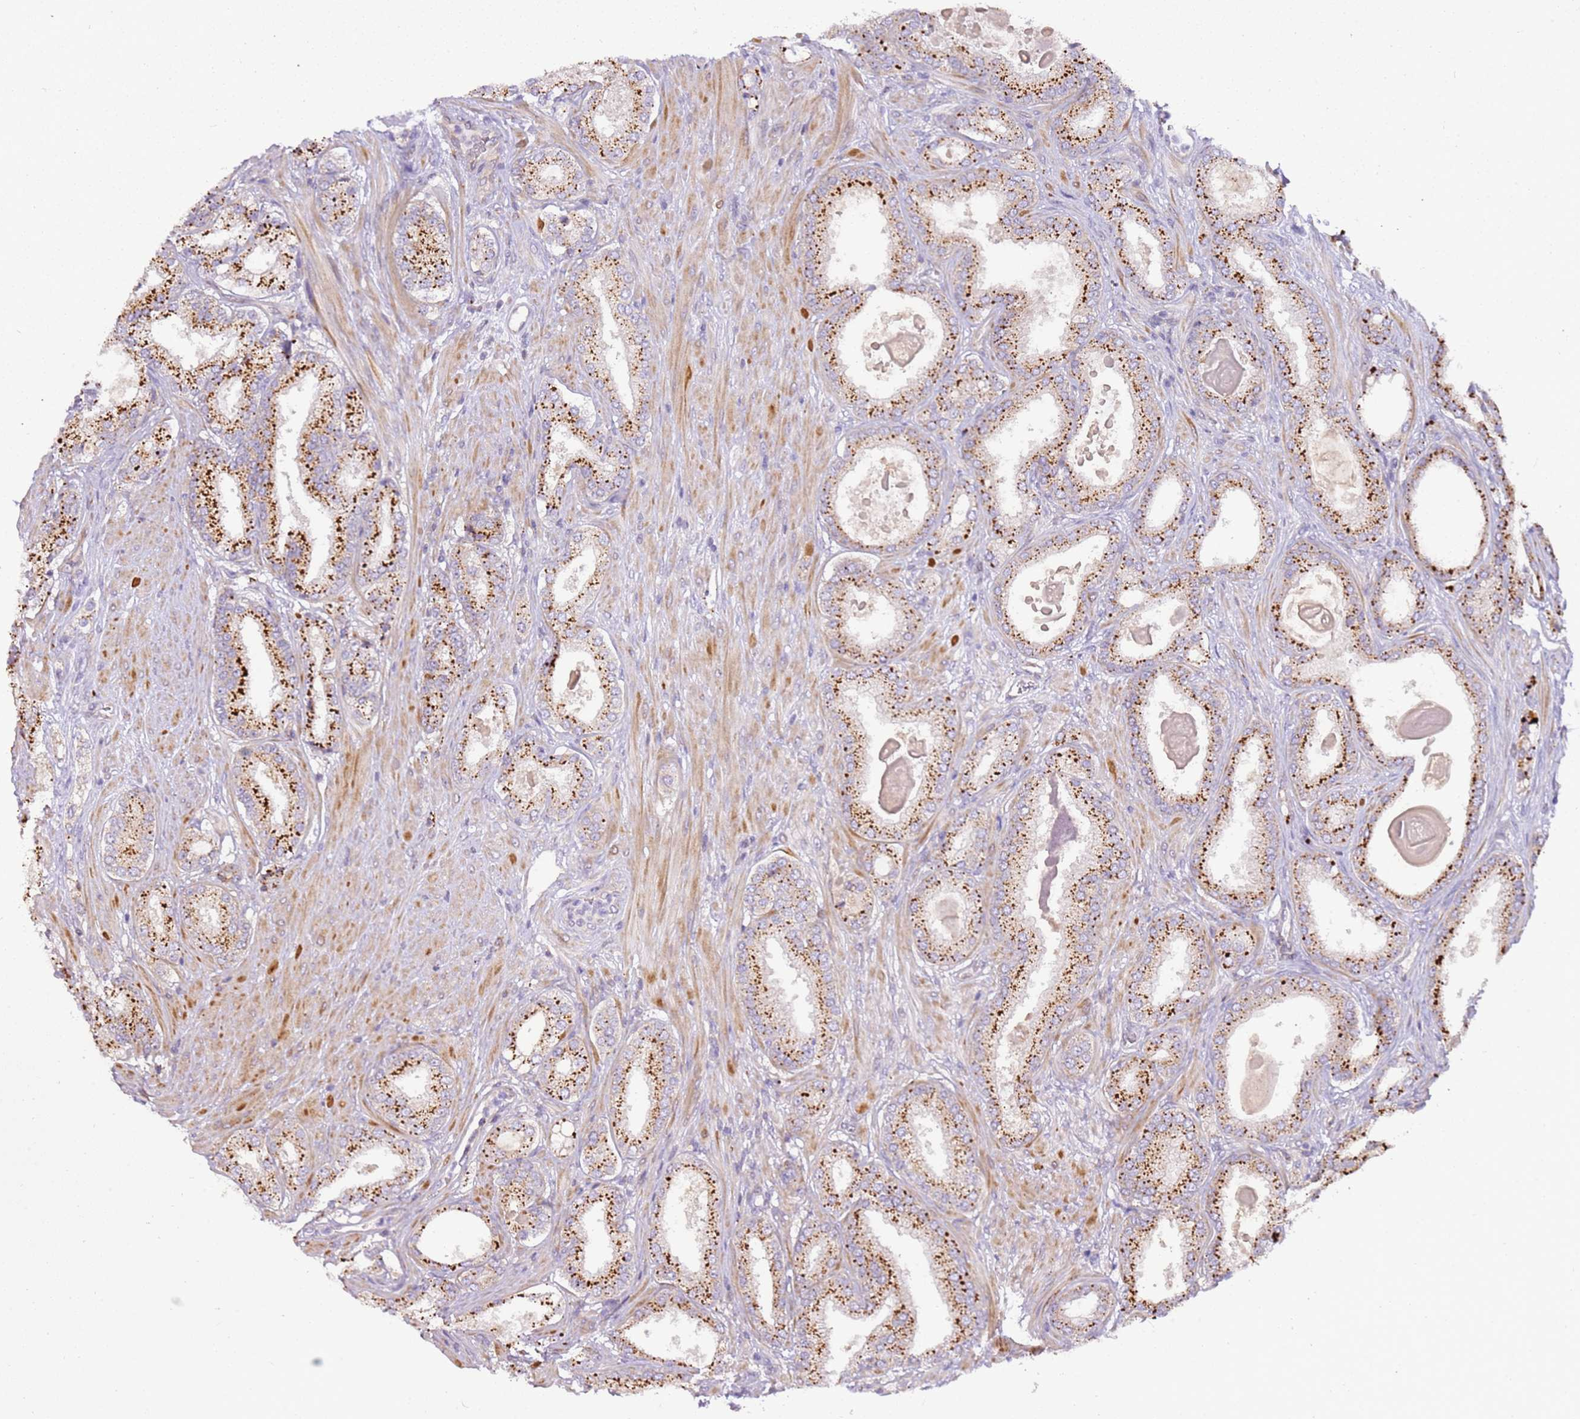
{"staining": {"intensity": "strong", "quantity": ">75%", "location": "cytoplasmic/membranous"}, "tissue": "prostate cancer", "cell_type": "Tumor cells", "image_type": "cancer", "snomed": [{"axis": "morphology", "description": "Adenocarcinoma, Low grade"}, {"axis": "topography", "description": "Prostate"}], "caption": "Immunohistochemistry (IHC) histopathology image of neoplastic tissue: human prostate low-grade adenocarcinoma stained using IHC exhibits high levels of strong protein expression localized specifically in the cytoplasmic/membranous of tumor cells, appearing as a cytoplasmic/membranous brown color.", "gene": "GRAP", "patient": {"sex": "male", "age": 59}}